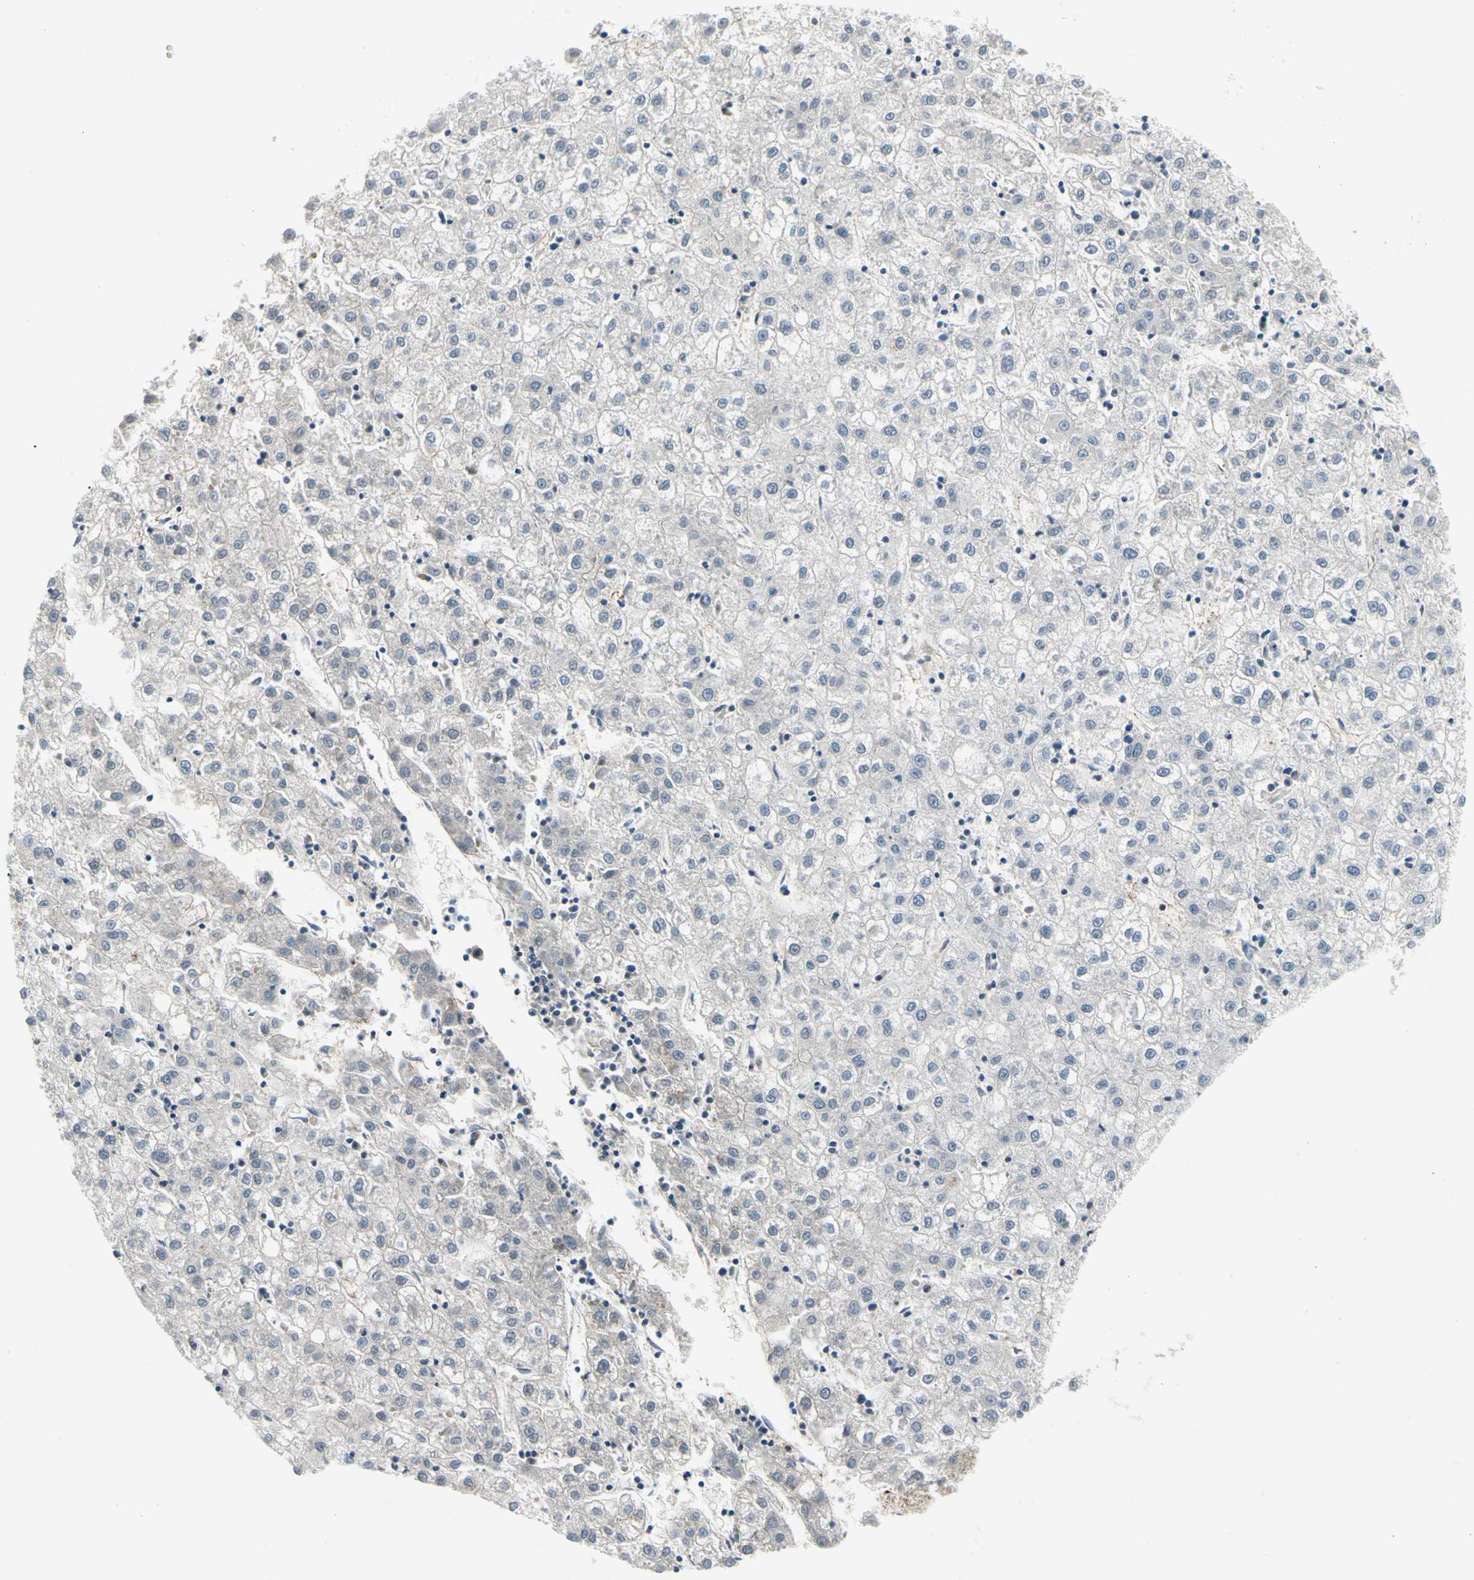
{"staining": {"intensity": "weak", "quantity": "<25%", "location": "cytoplasmic/membranous"}, "tissue": "liver cancer", "cell_type": "Tumor cells", "image_type": "cancer", "snomed": [{"axis": "morphology", "description": "Carcinoma, Hepatocellular, NOS"}, {"axis": "topography", "description": "Liver"}], "caption": "IHC histopathology image of neoplastic tissue: liver cancer stained with DAB displays no significant protein expression in tumor cells. (DAB (3,3'-diaminobenzidine) immunohistochemistry (IHC), high magnification).", "gene": "CA1", "patient": {"sex": "male", "age": 72}}